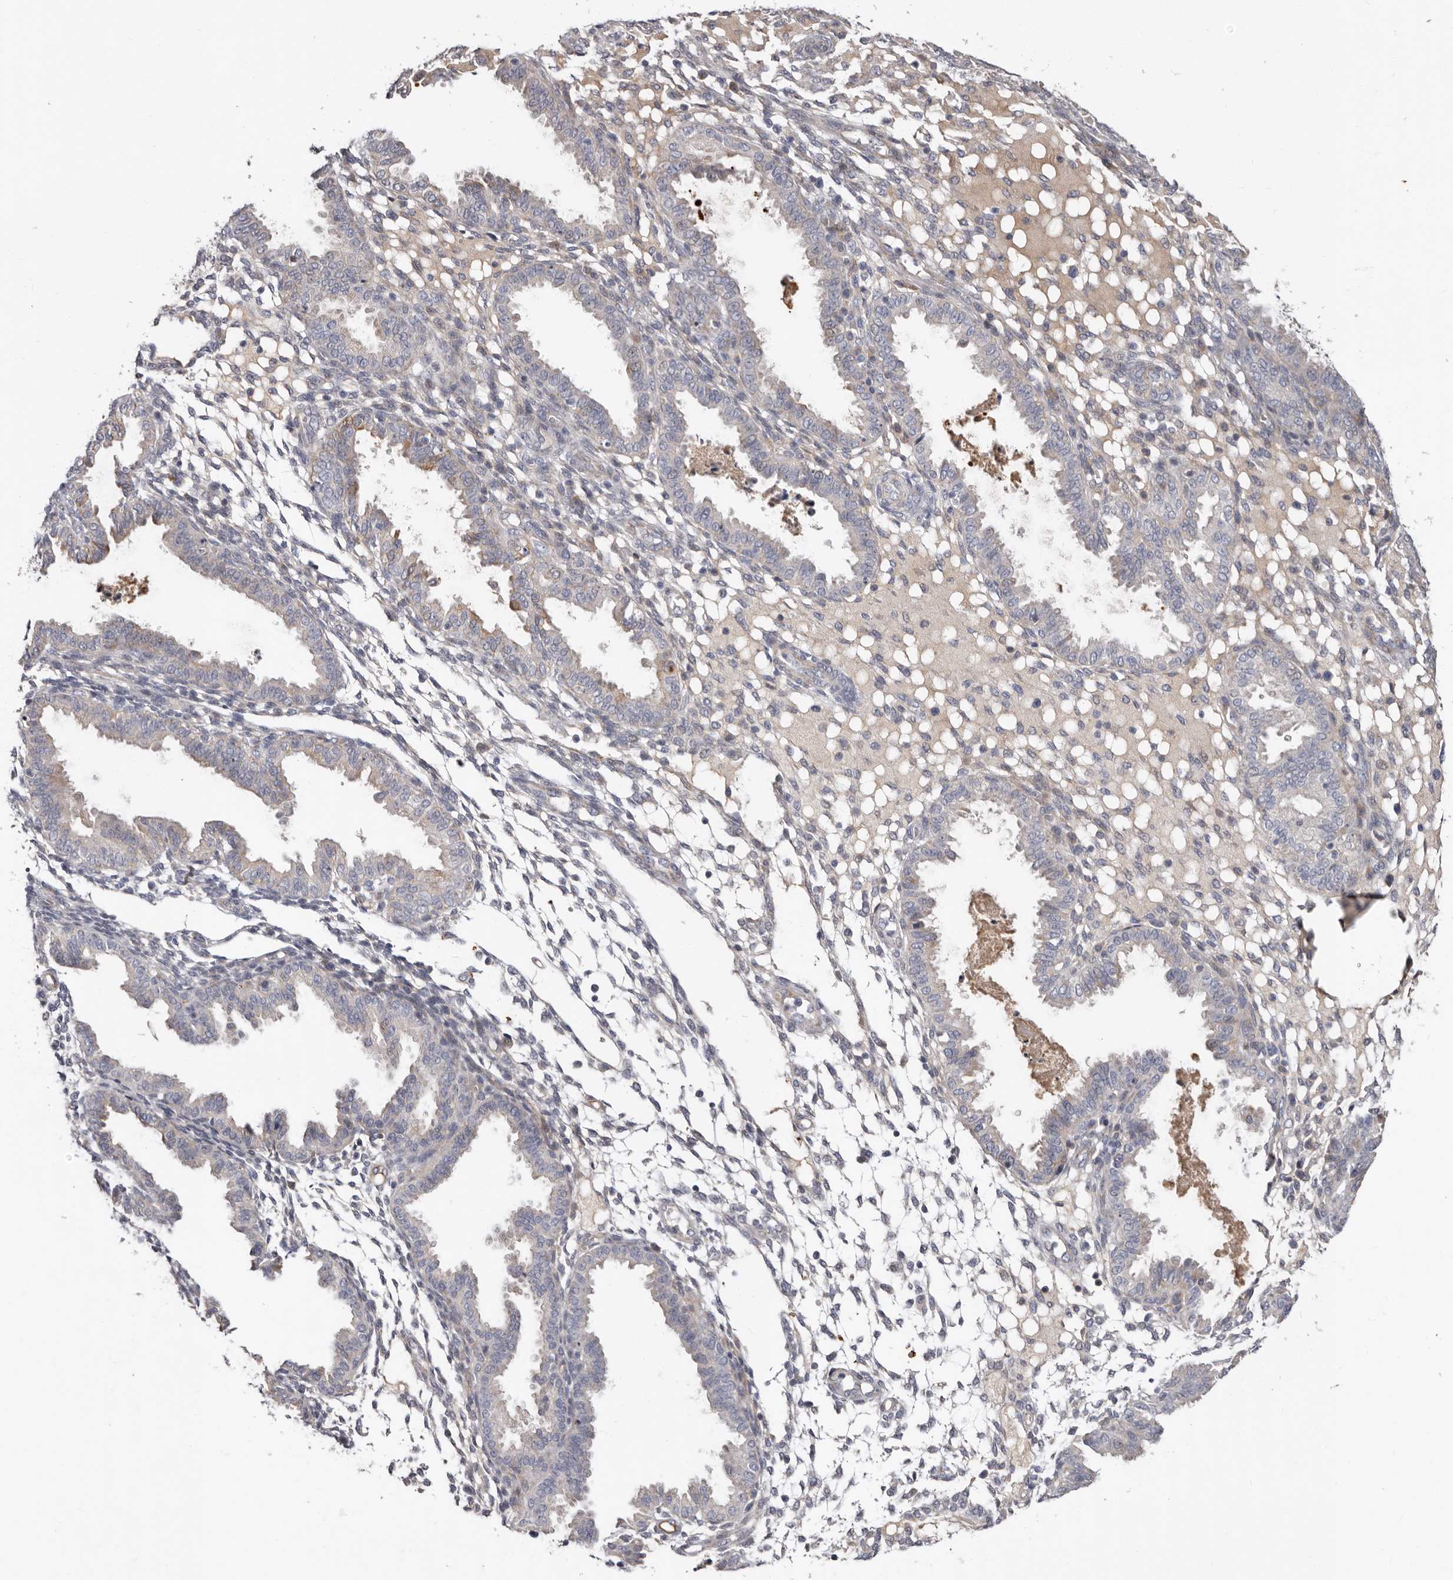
{"staining": {"intensity": "negative", "quantity": "none", "location": "none"}, "tissue": "endometrium", "cell_type": "Cells in endometrial stroma", "image_type": "normal", "snomed": [{"axis": "morphology", "description": "Normal tissue, NOS"}, {"axis": "topography", "description": "Endometrium"}], "caption": "This micrograph is of normal endometrium stained with IHC to label a protein in brown with the nuclei are counter-stained blue. There is no positivity in cells in endometrial stroma.", "gene": "SPTA1", "patient": {"sex": "female", "age": 33}}